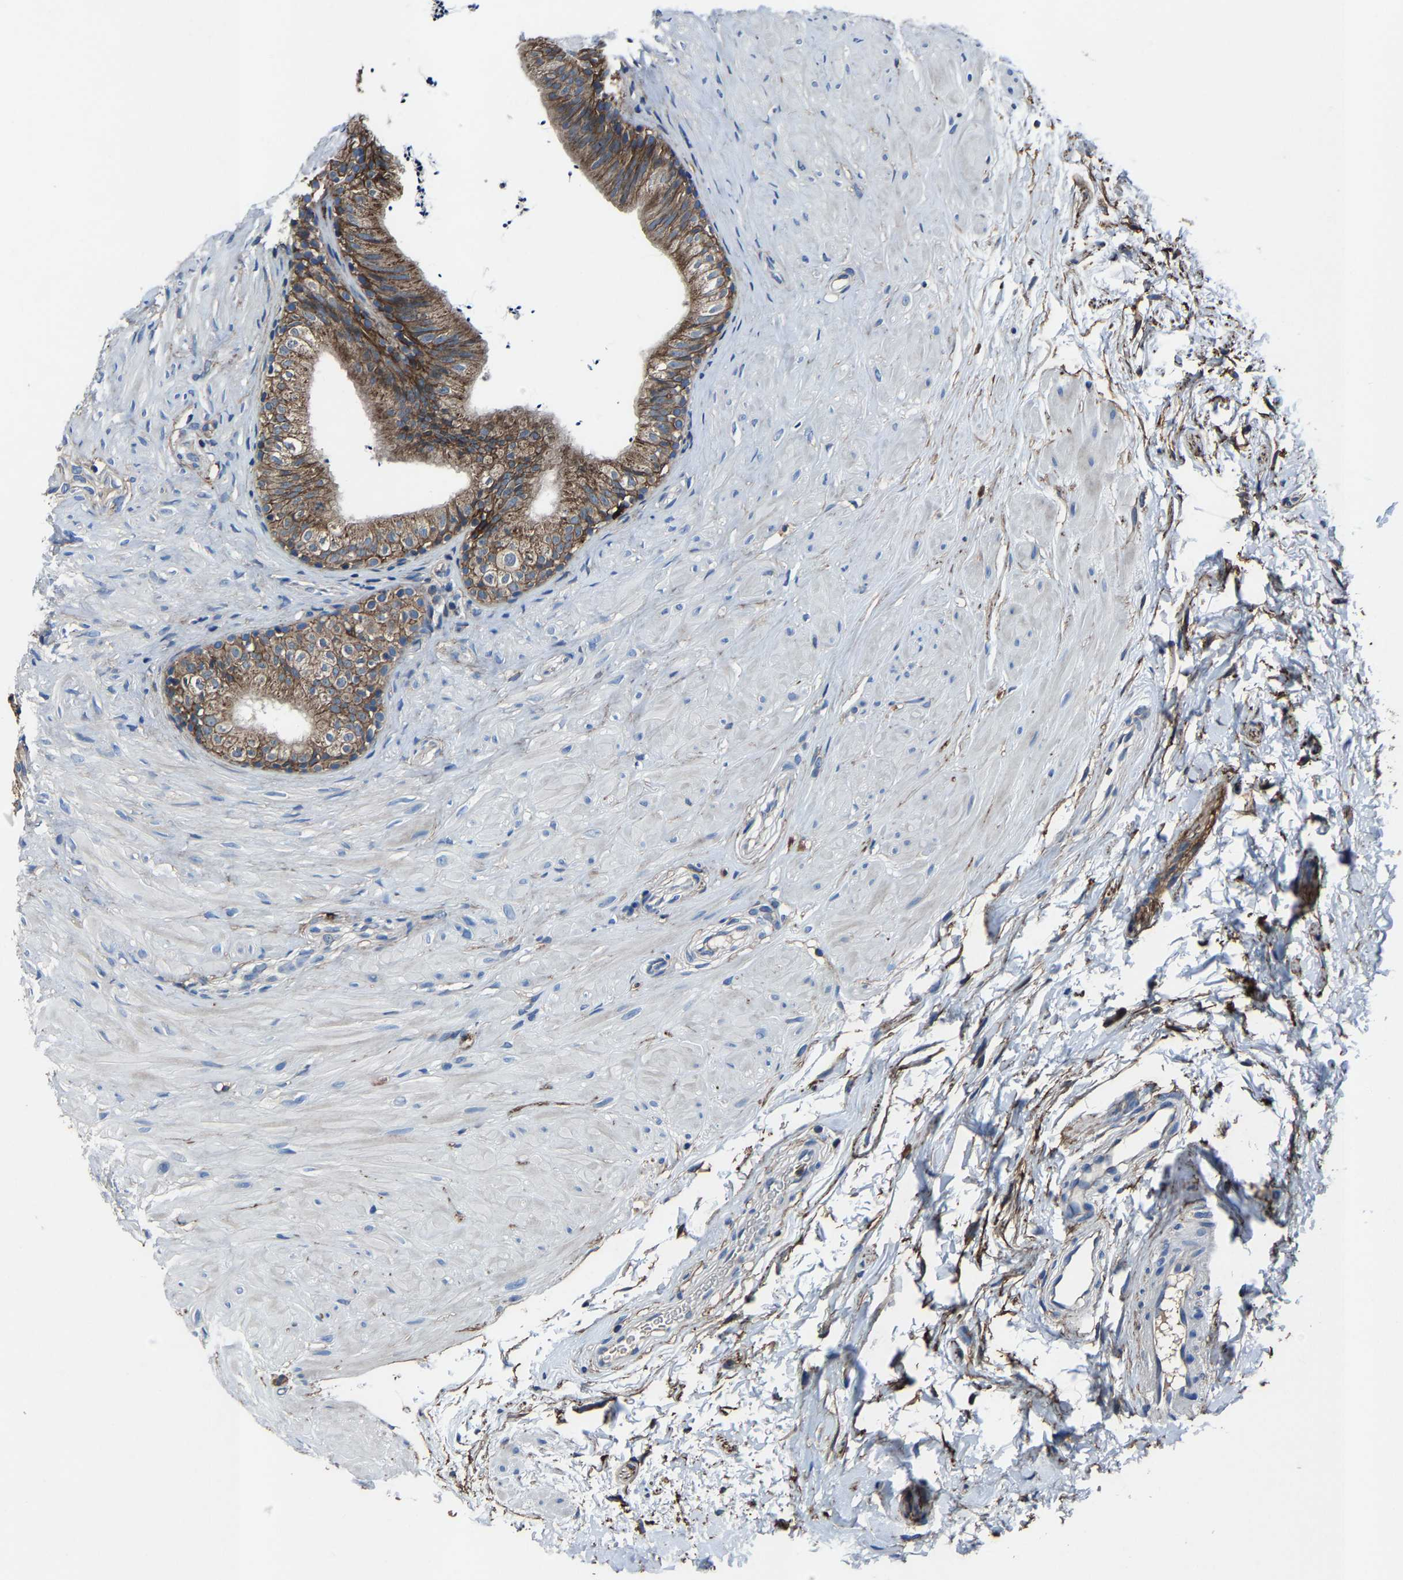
{"staining": {"intensity": "moderate", "quantity": ">75%", "location": "cytoplasmic/membranous"}, "tissue": "epididymis", "cell_type": "Glandular cells", "image_type": "normal", "snomed": [{"axis": "morphology", "description": "Normal tissue, NOS"}, {"axis": "topography", "description": "Epididymis"}], "caption": "Protein staining of unremarkable epididymis exhibits moderate cytoplasmic/membranous staining in approximately >75% of glandular cells. The staining was performed using DAB (3,3'-diaminobenzidine), with brown indicating positive protein expression. Nuclei are stained blue with hematoxylin.", "gene": "KIAA1958", "patient": {"sex": "male", "age": 56}}